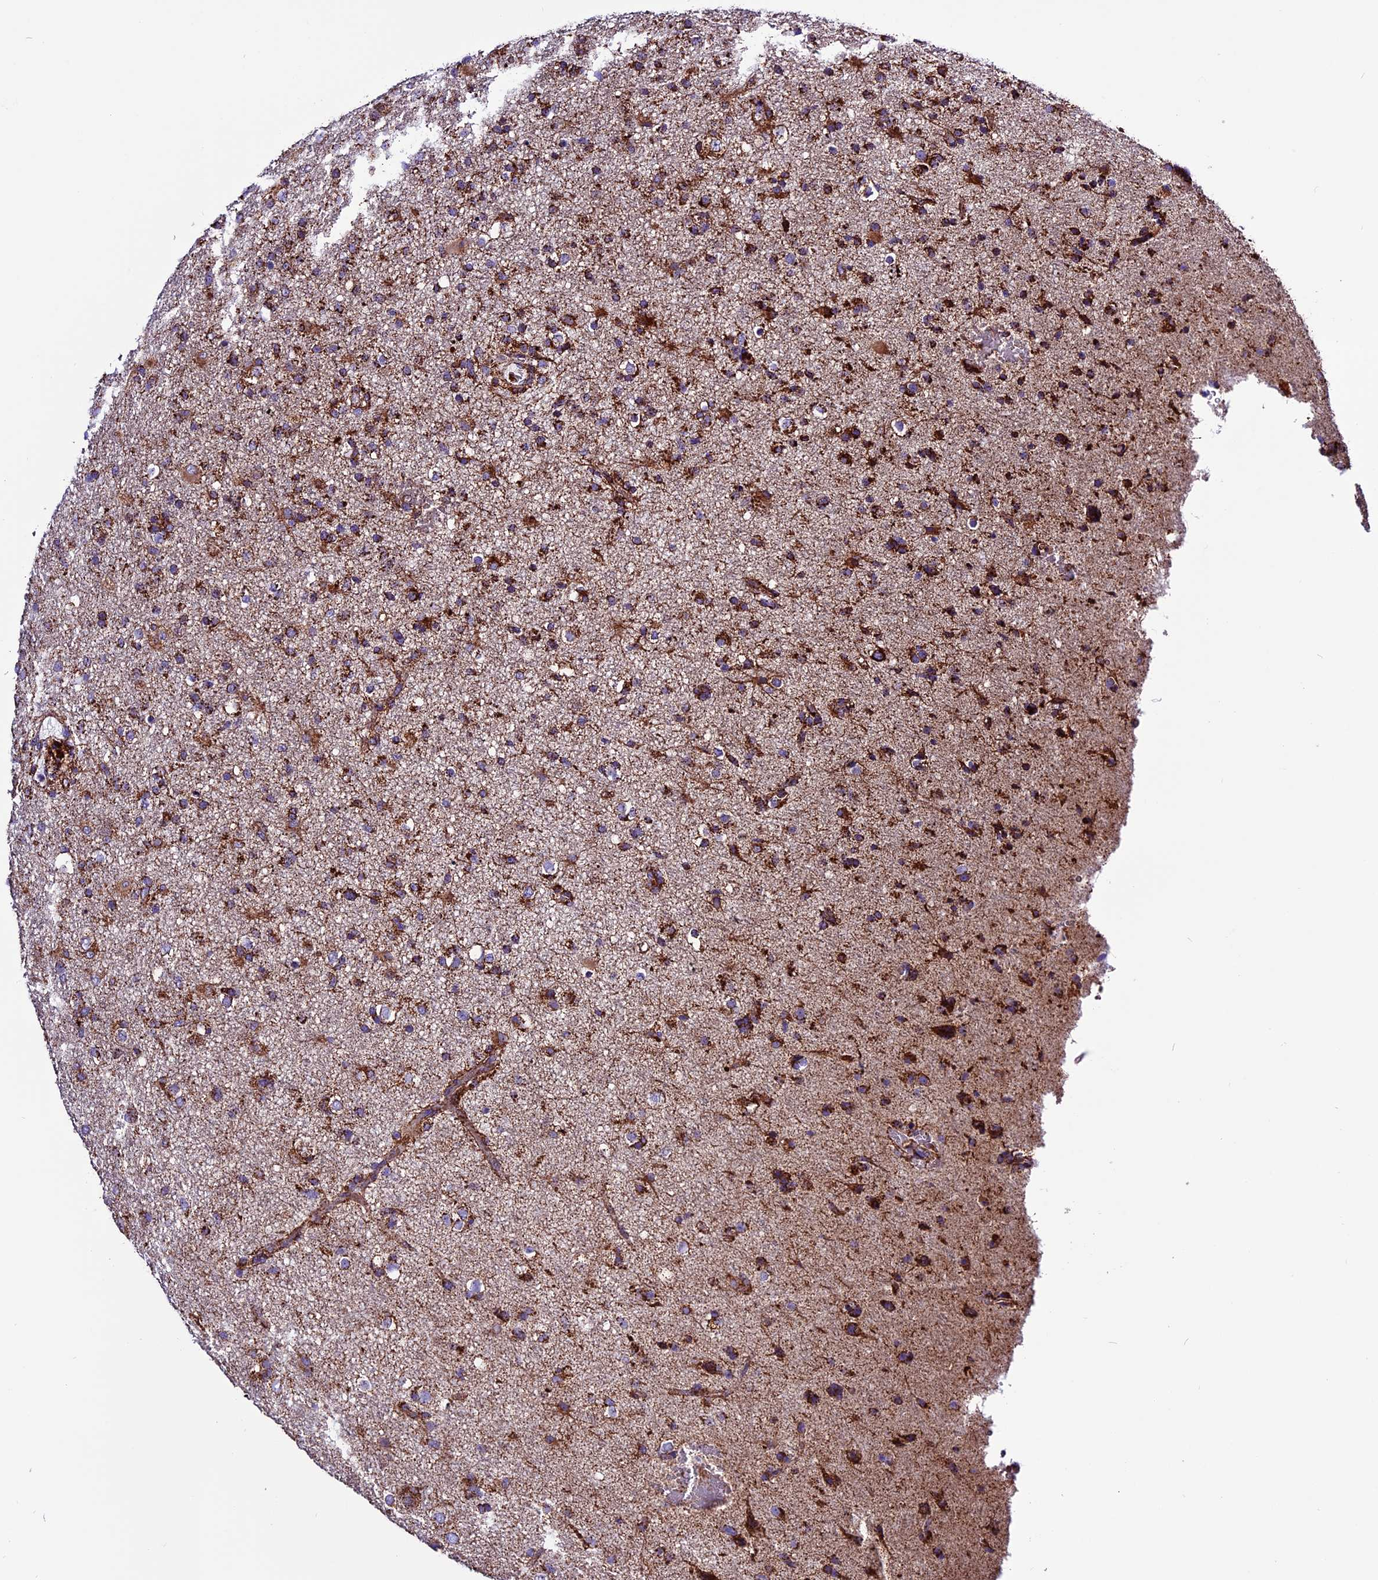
{"staining": {"intensity": "moderate", "quantity": ">75%", "location": "cytoplasmic/membranous"}, "tissue": "glioma", "cell_type": "Tumor cells", "image_type": "cancer", "snomed": [{"axis": "morphology", "description": "Glioma, malignant, Low grade"}, {"axis": "topography", "description": "Brain"}], "caption": "Tumor cells demonstrate moderate cytoplasmic/membranous staining in approximately >75% of cells in glioma.", "gene": "CX3CL1", "patient": {"sex": "male", "age": 65}}